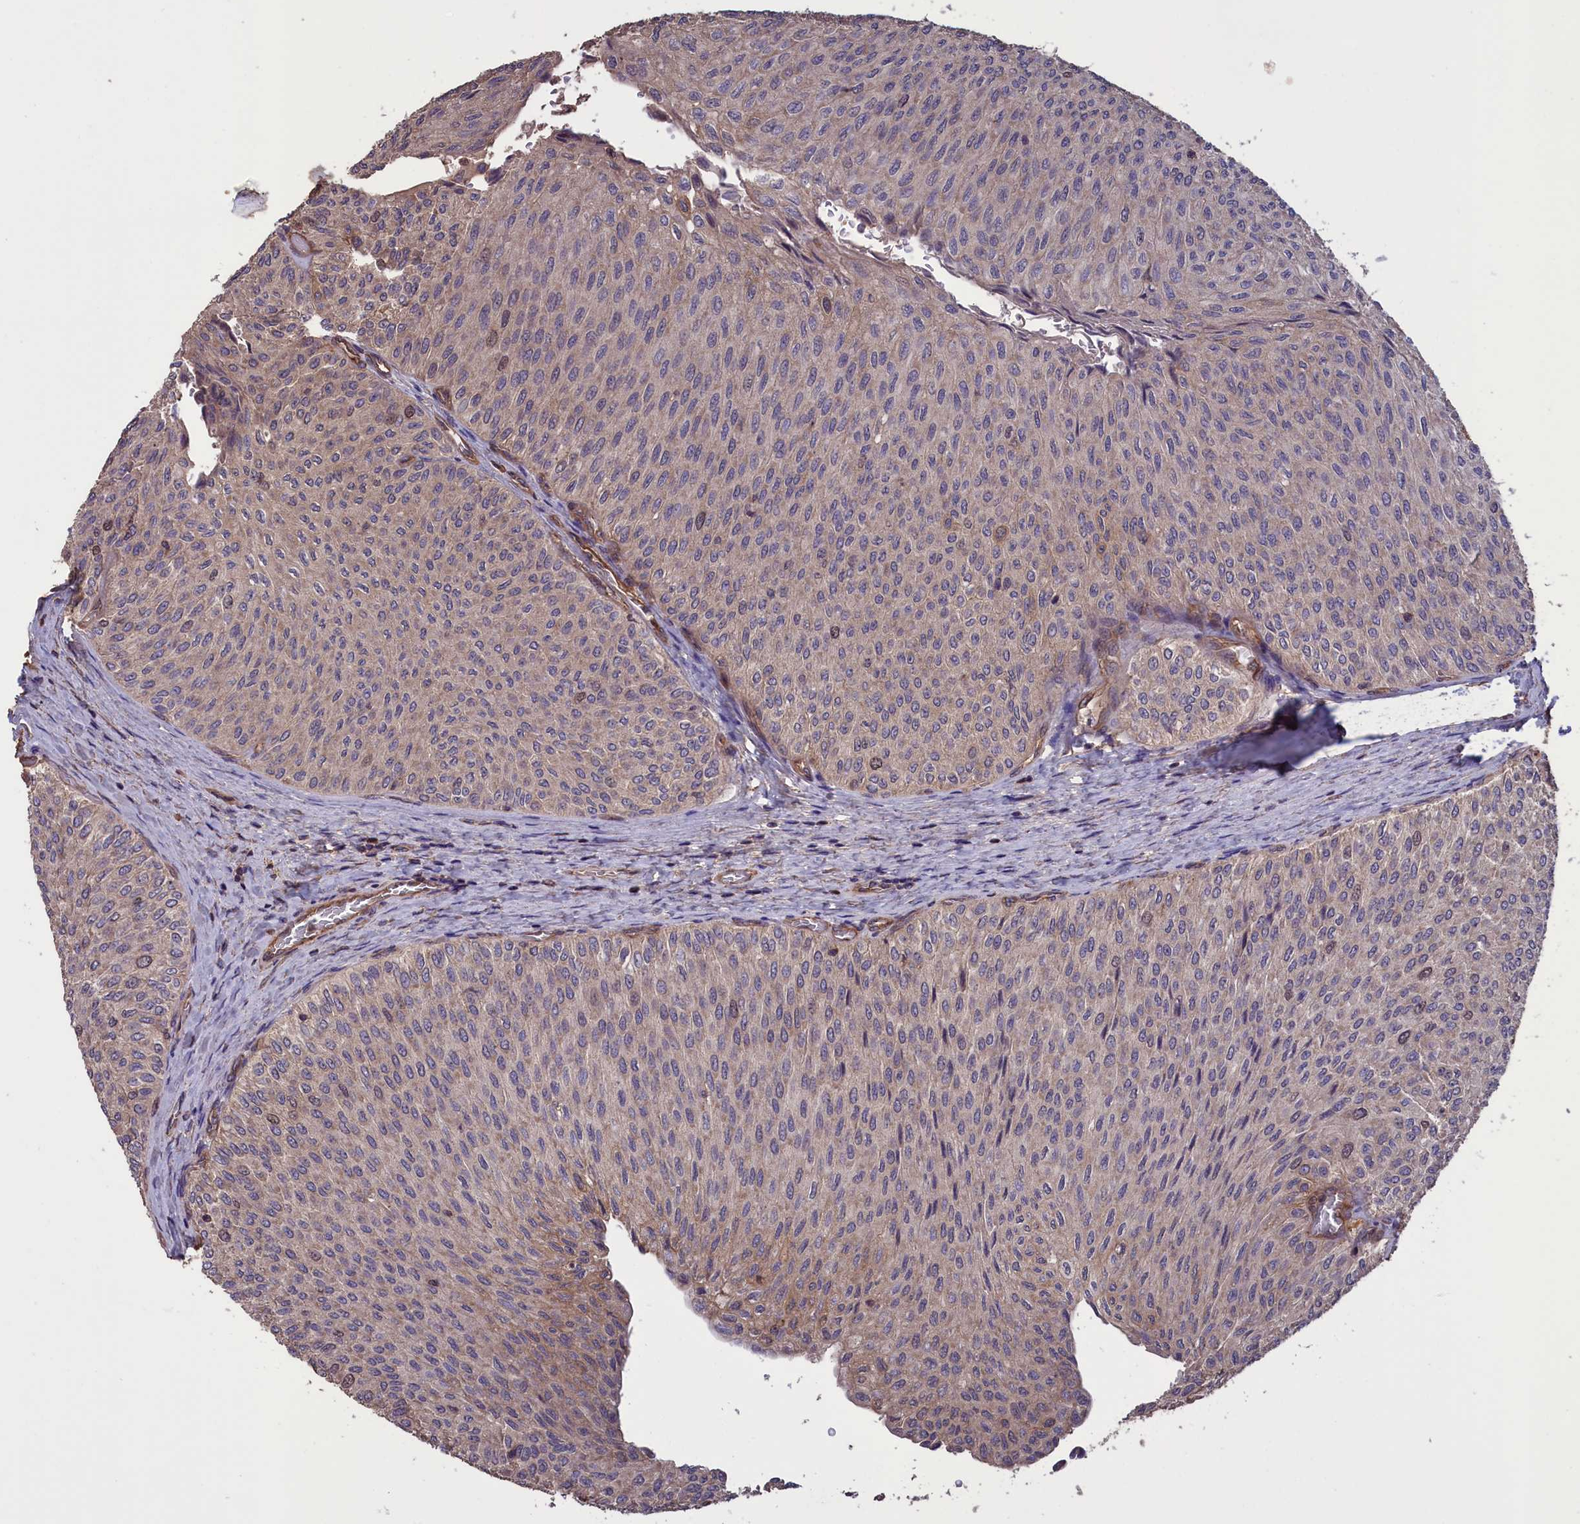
{"staining": {"intensity": "weak", "quantity": "<25%", "location": "cytoplasmic/membranous,nuclear"}, "tissue": "urothelial cancer", "cell_type": "Tumor cells", "image_type": "cancer", "snomed": [{"axis": "morphology", "description": "Urothelial carcinoma, Low grade"}, {"axis": "topography", "description": "Urinary bladder"}], "caption": "There is no significant staining in tumor cells of urothelial cancer.", "gene": "DAPK3", "patient": {"sex": "male", "age": 78}}